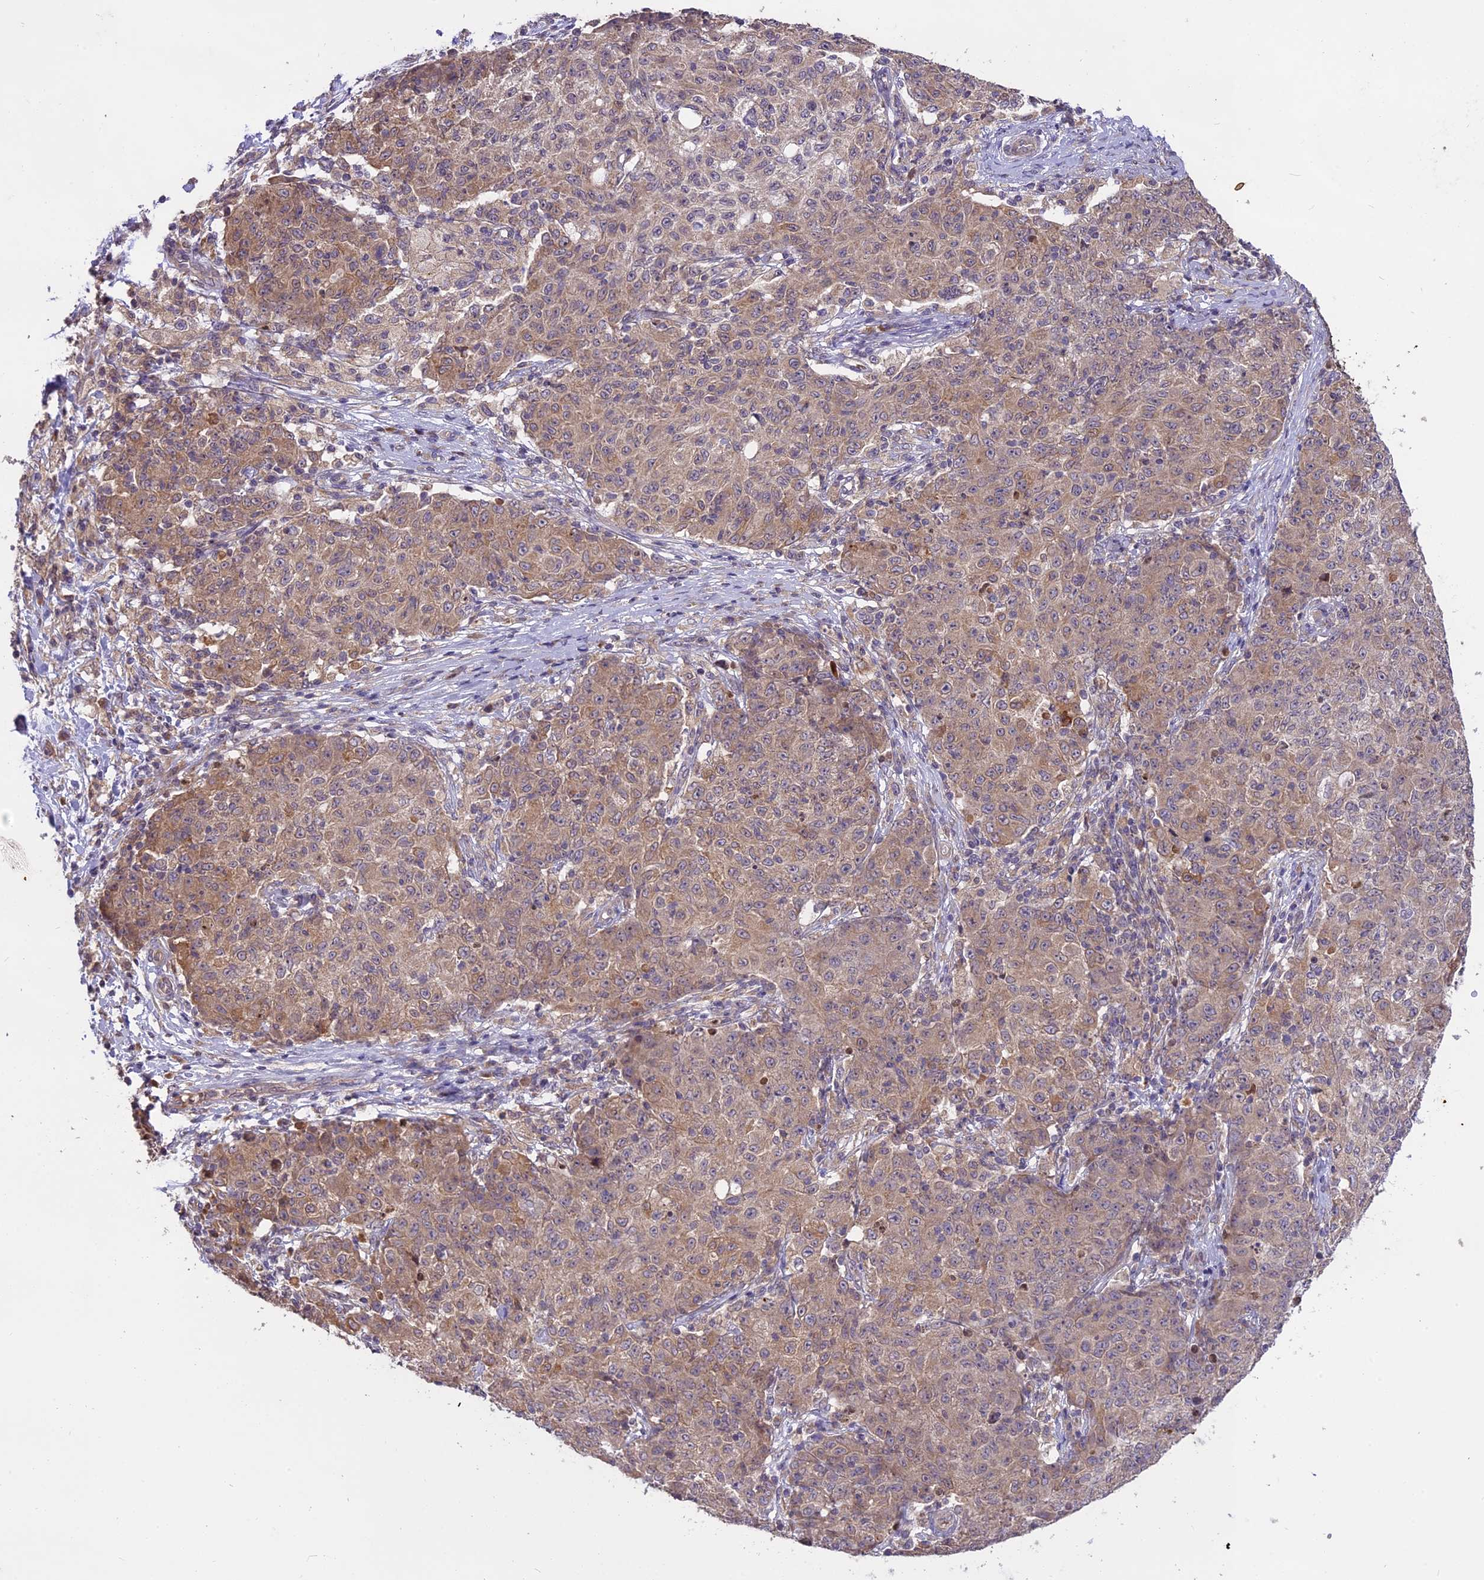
{"staining": {"intensity": "weak", "quantity": "25%-75%", "location": "cytoplasmic/membranous"}, "tissue": "ovarian cancer", "cell_type": "Tumor cells", "image_type": "cancer", "snomed": [{"axis": "morphology", "description": "Carcinoma, endometroid"}, {"axis": "topography", "description": "Ovary"}], "caption": "Tumor cells demonstrate low levels of weak cytoplasmic/membranous staining in about 25%-75% of cells in human ovarian cancer (endometroid carcinoma). (DAB IHC, brown staining for protein, blue staining for nuclei).", "gene": "MEMO1", "patient": {"sex": "female", "age": 42}}